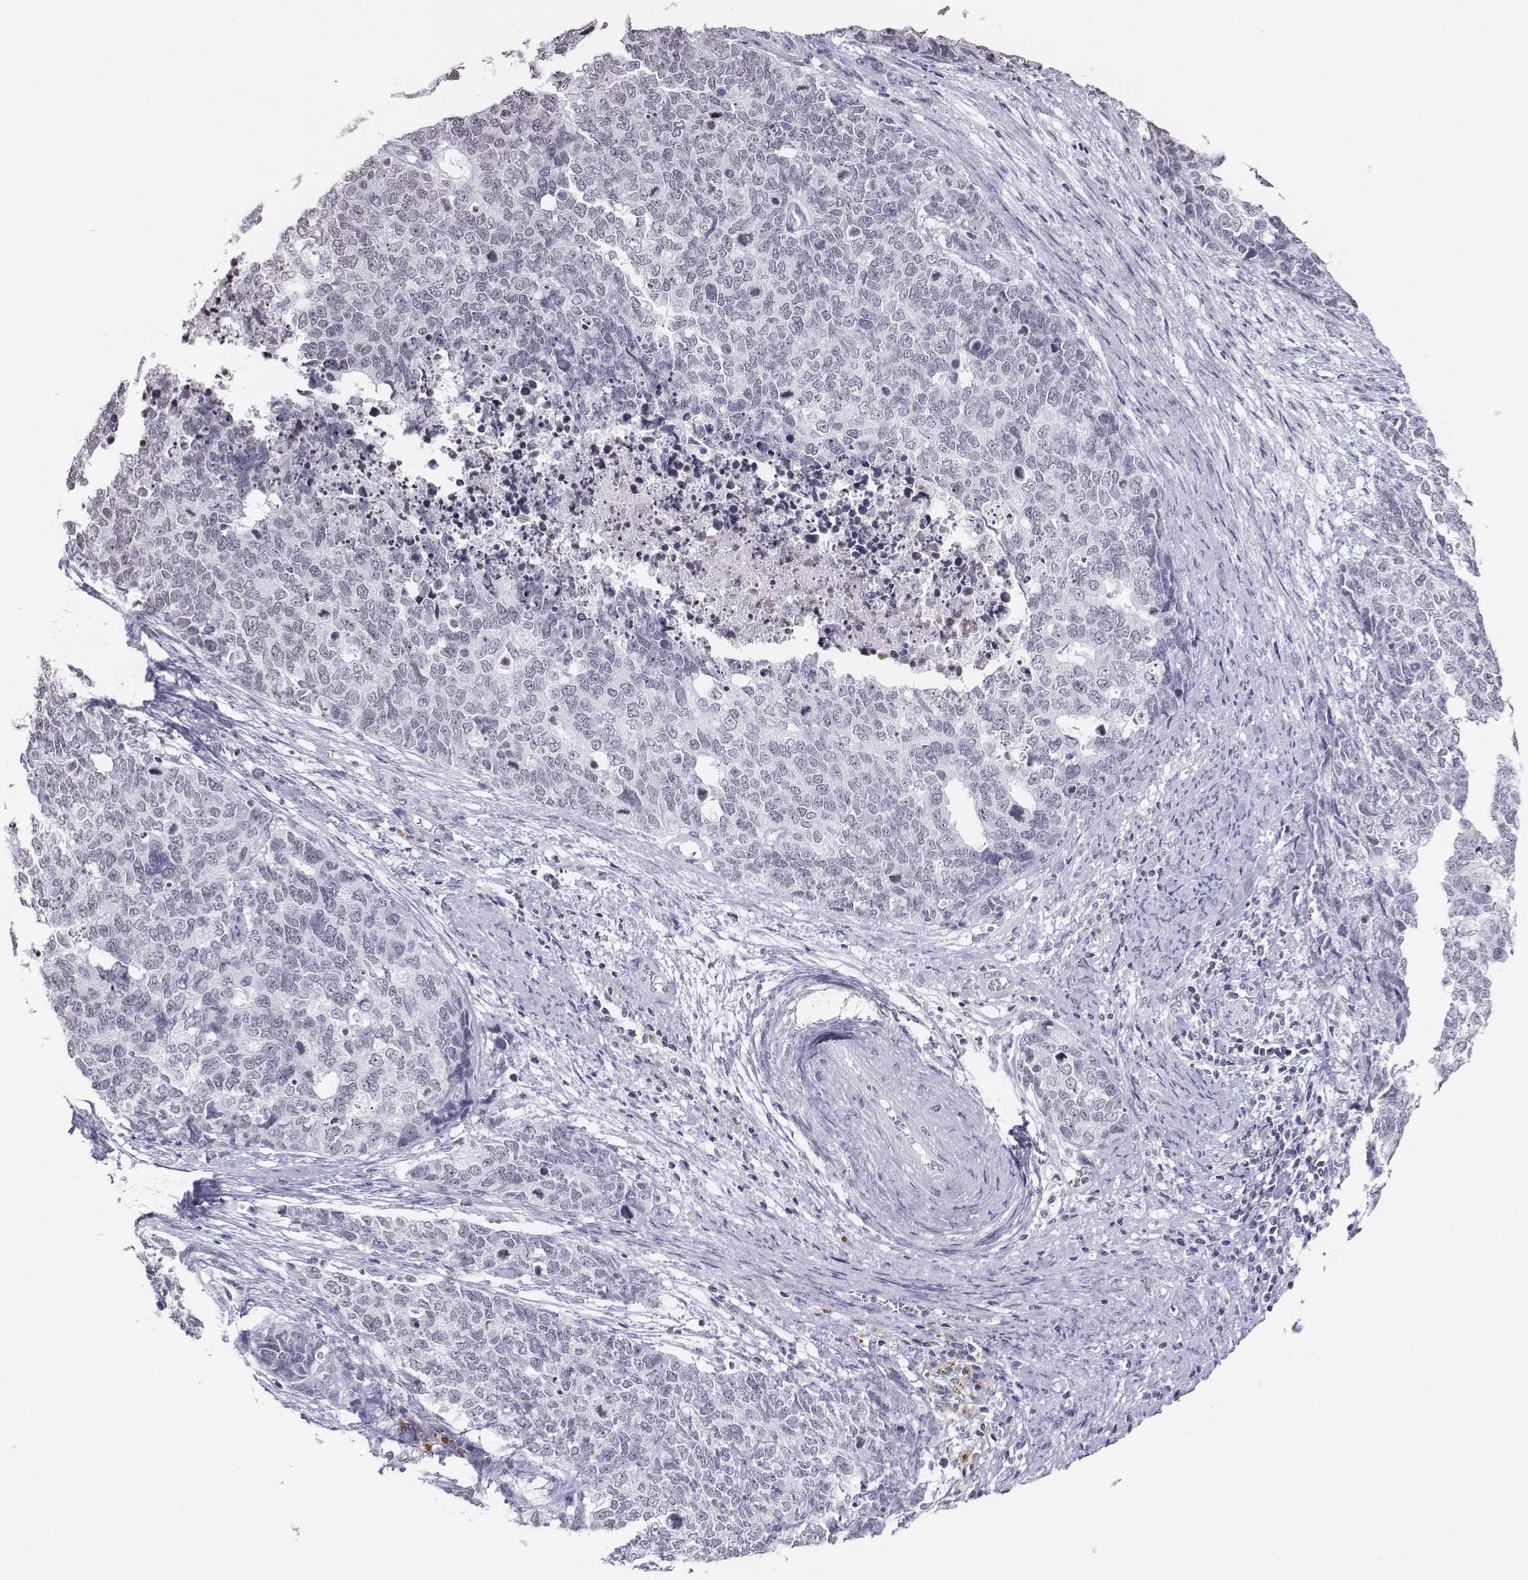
{"staining": {"intensity": "negative", "quantity": "none", "location": "none"}, "tissue": "cervical cancer", "cell_type": "Tumor cells", "image_type": "cancer", "snomed": [{"axis": "morphology", "description": "Squamous cell carcinoma, NOS"}, {"axis": "topography", "description": "Cervix"}], "caption": "Immunohistochemistry (IHC) histopathology image of cervical cancer (squamous cell carcinoma) stained for a protein (brown), which shows no positivity in tumor cells. (Brightfield microscopy of DAB (3,3'-diaminobenzidine) IHC at high magnification).", "gene": "BARHL1", "patient": {"sex": "female", "age": 63}}